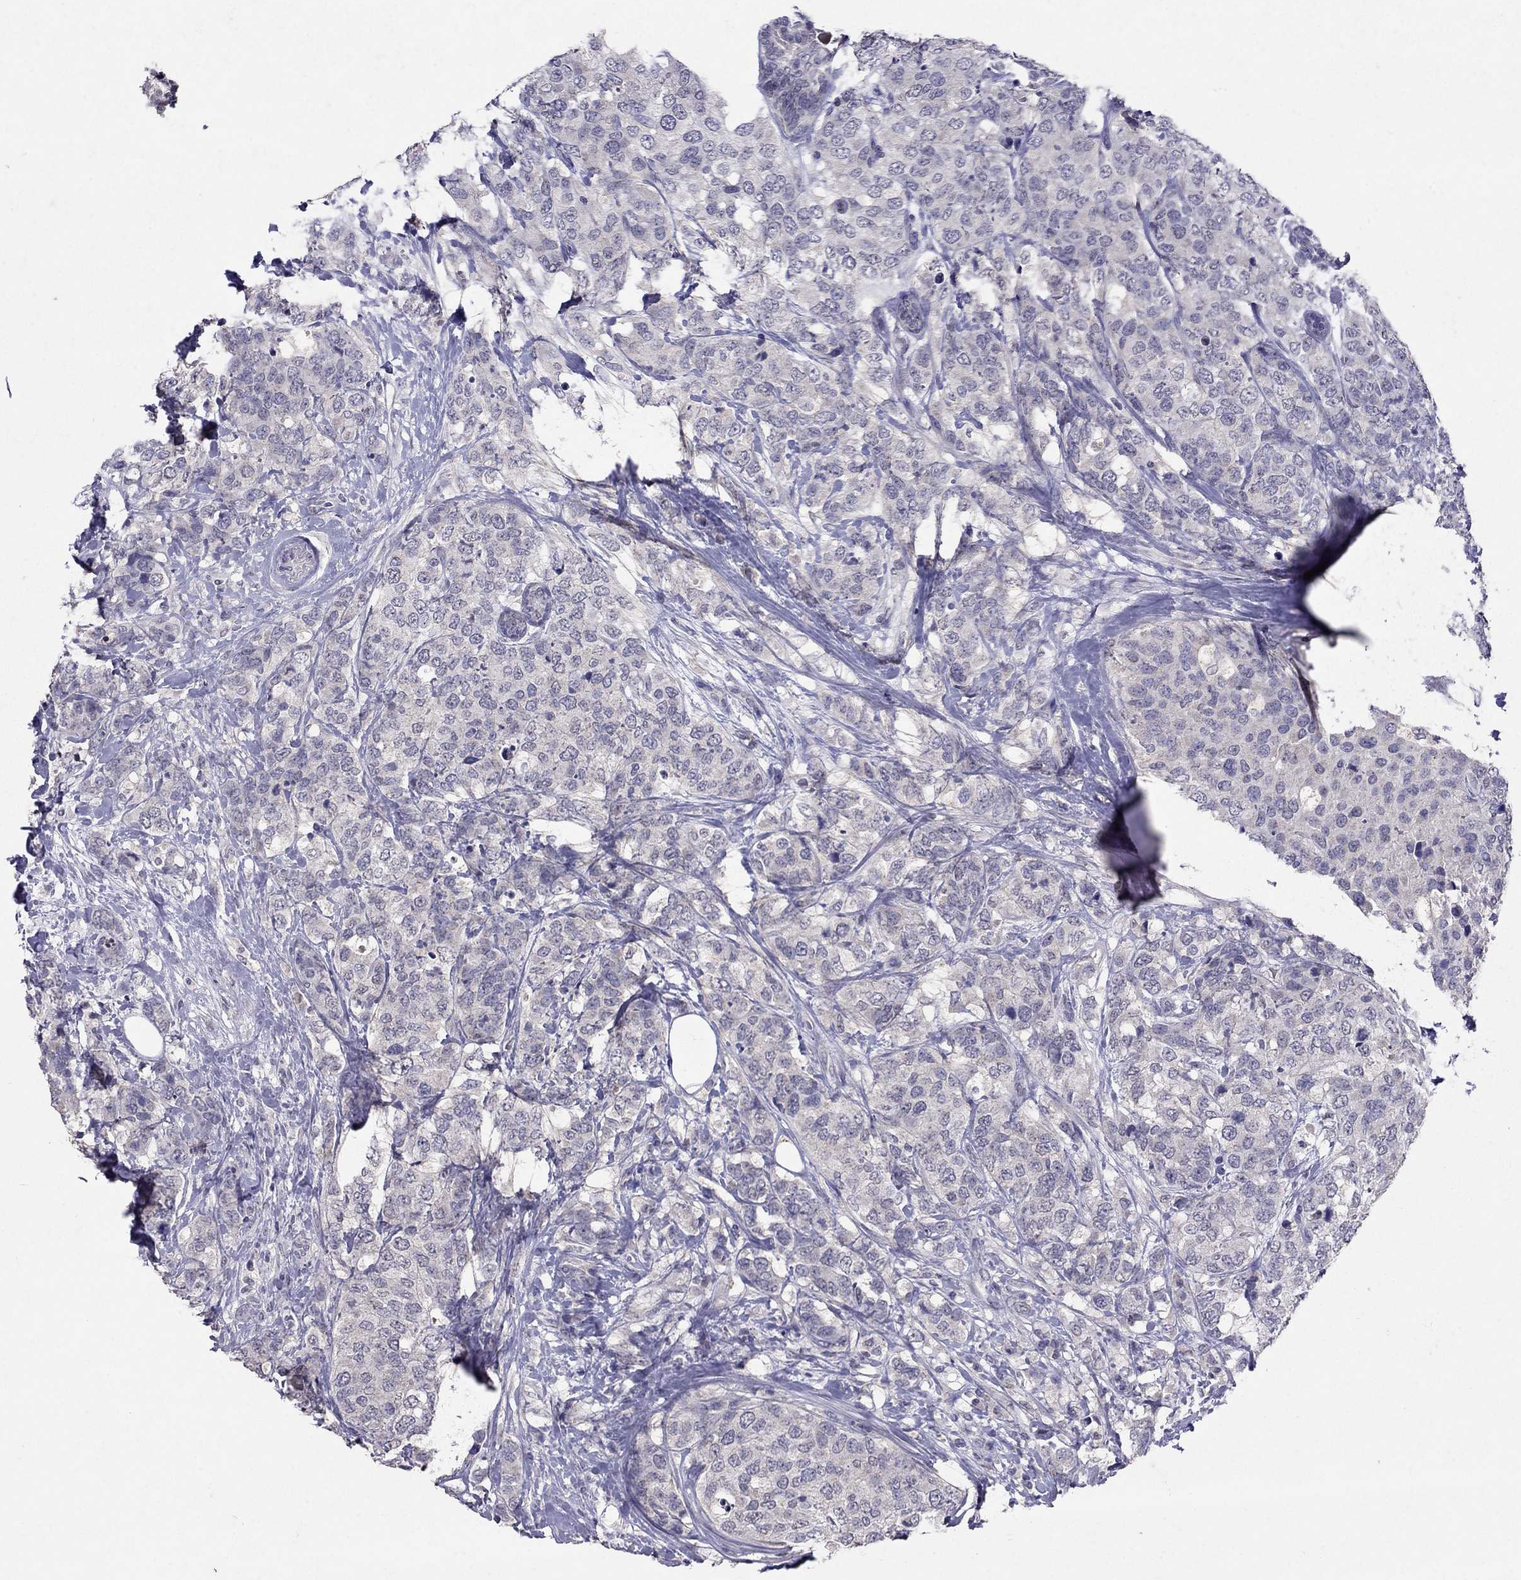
{"staining": {"intensity": "negative", "quantity": "none", "location": "none"}, "tissue": "breast cancer", "cell_type": "Tumor cells", "image_type": "cancer", "snomed": [{"axis": "morphology", "description": "Lobular carcinoma"}, {"axis": "topography", "description": "Breast"}], "caption": "Immunohistochemistry of human breast cancer exhibits no expression in tumor cells.", "gene": "FST", "patient": {"sex": "female", "age": 59}}